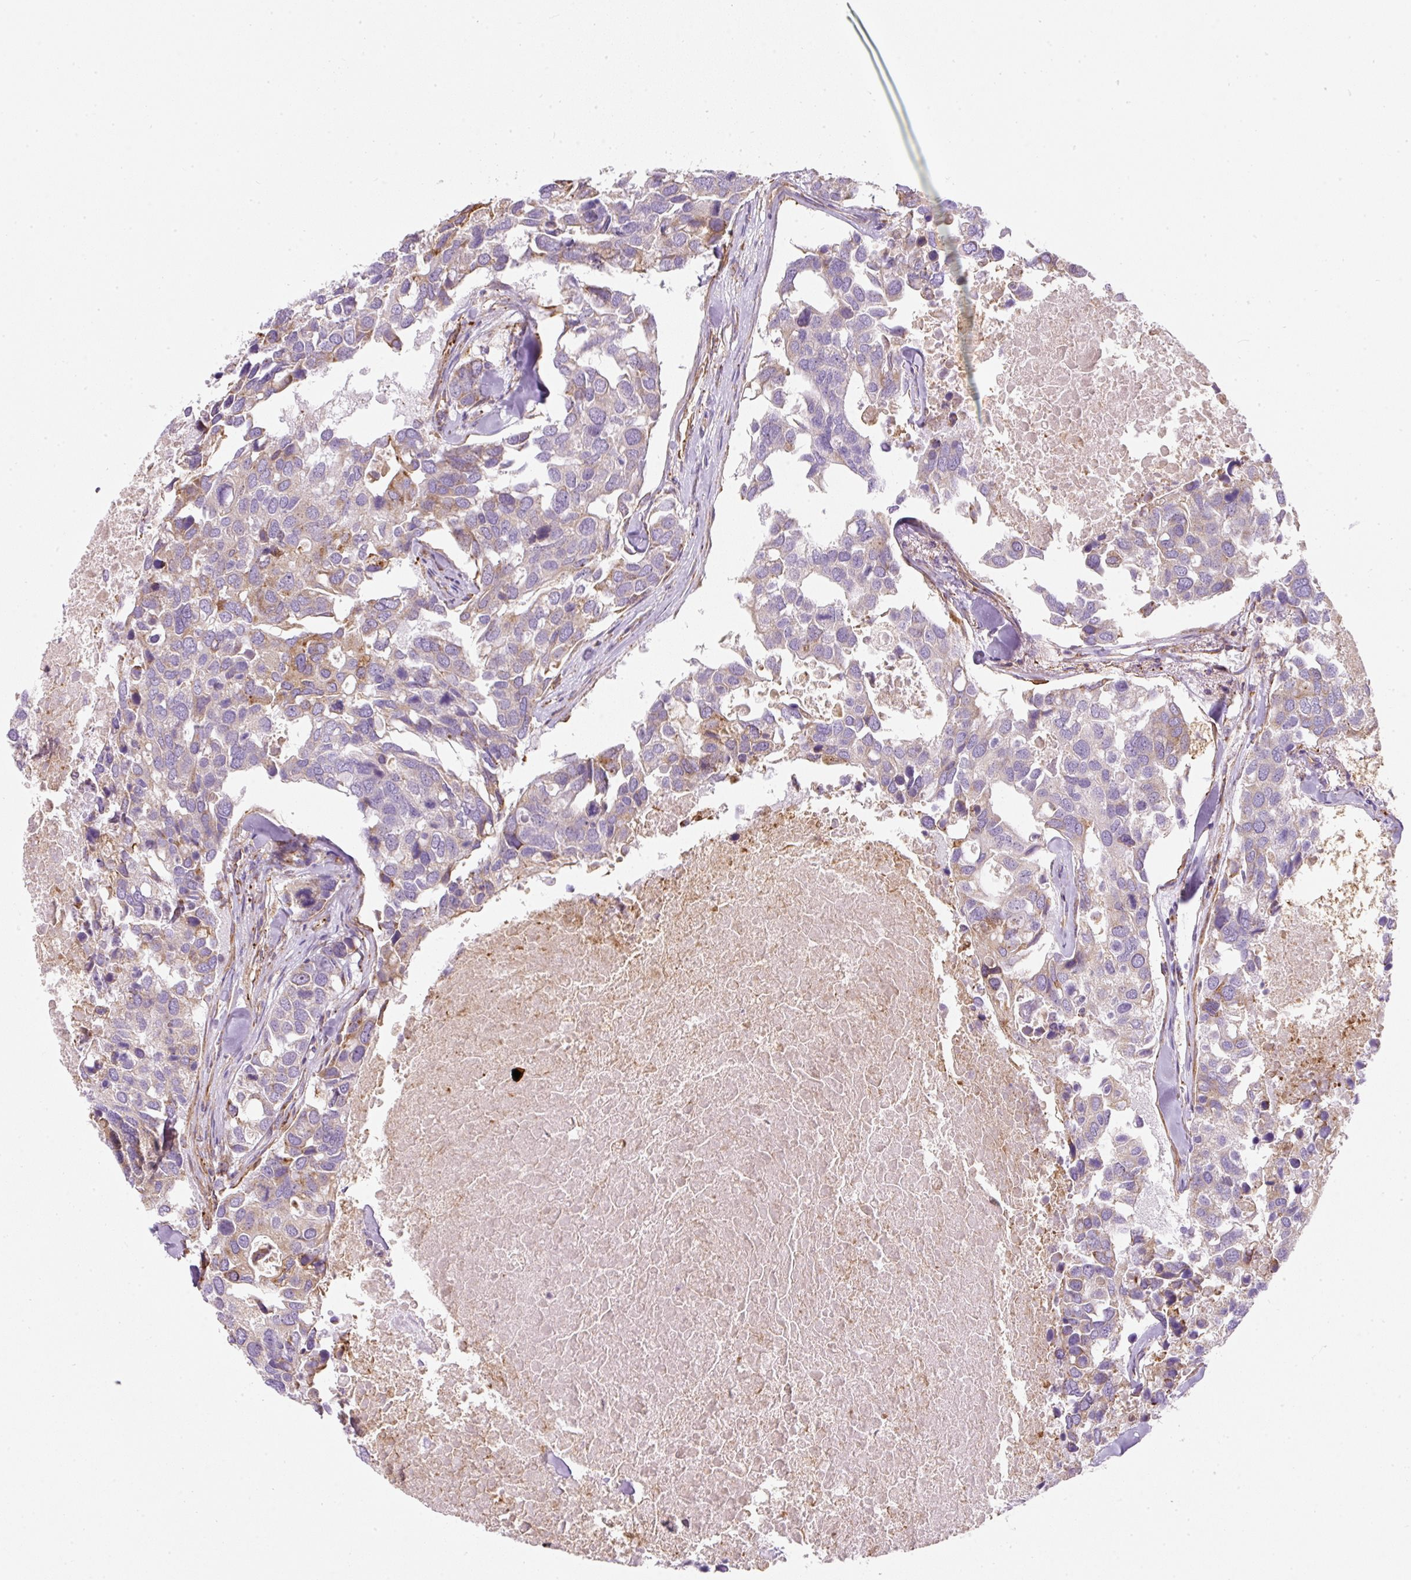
{"staining": {"intensity": "moderate", "quantity": "<25%", "location": "cytoplasmic/membranous"}, "tissue": "breast cancer", "cell_type": "Tumor cells", "image_type": "cancer", "snomed": [{"axis": "morphology", "description": "Duct carcinoma"}, {"axis": "topography", "description": "Breast"}], "caption": "A brown stain highlights moderate cytoplasmic/membranous staining of a protein in breast intraductal carcinoma tumor cells.", "gene": "ERAP2", "patient": {"sex": "female", "age": 83}}